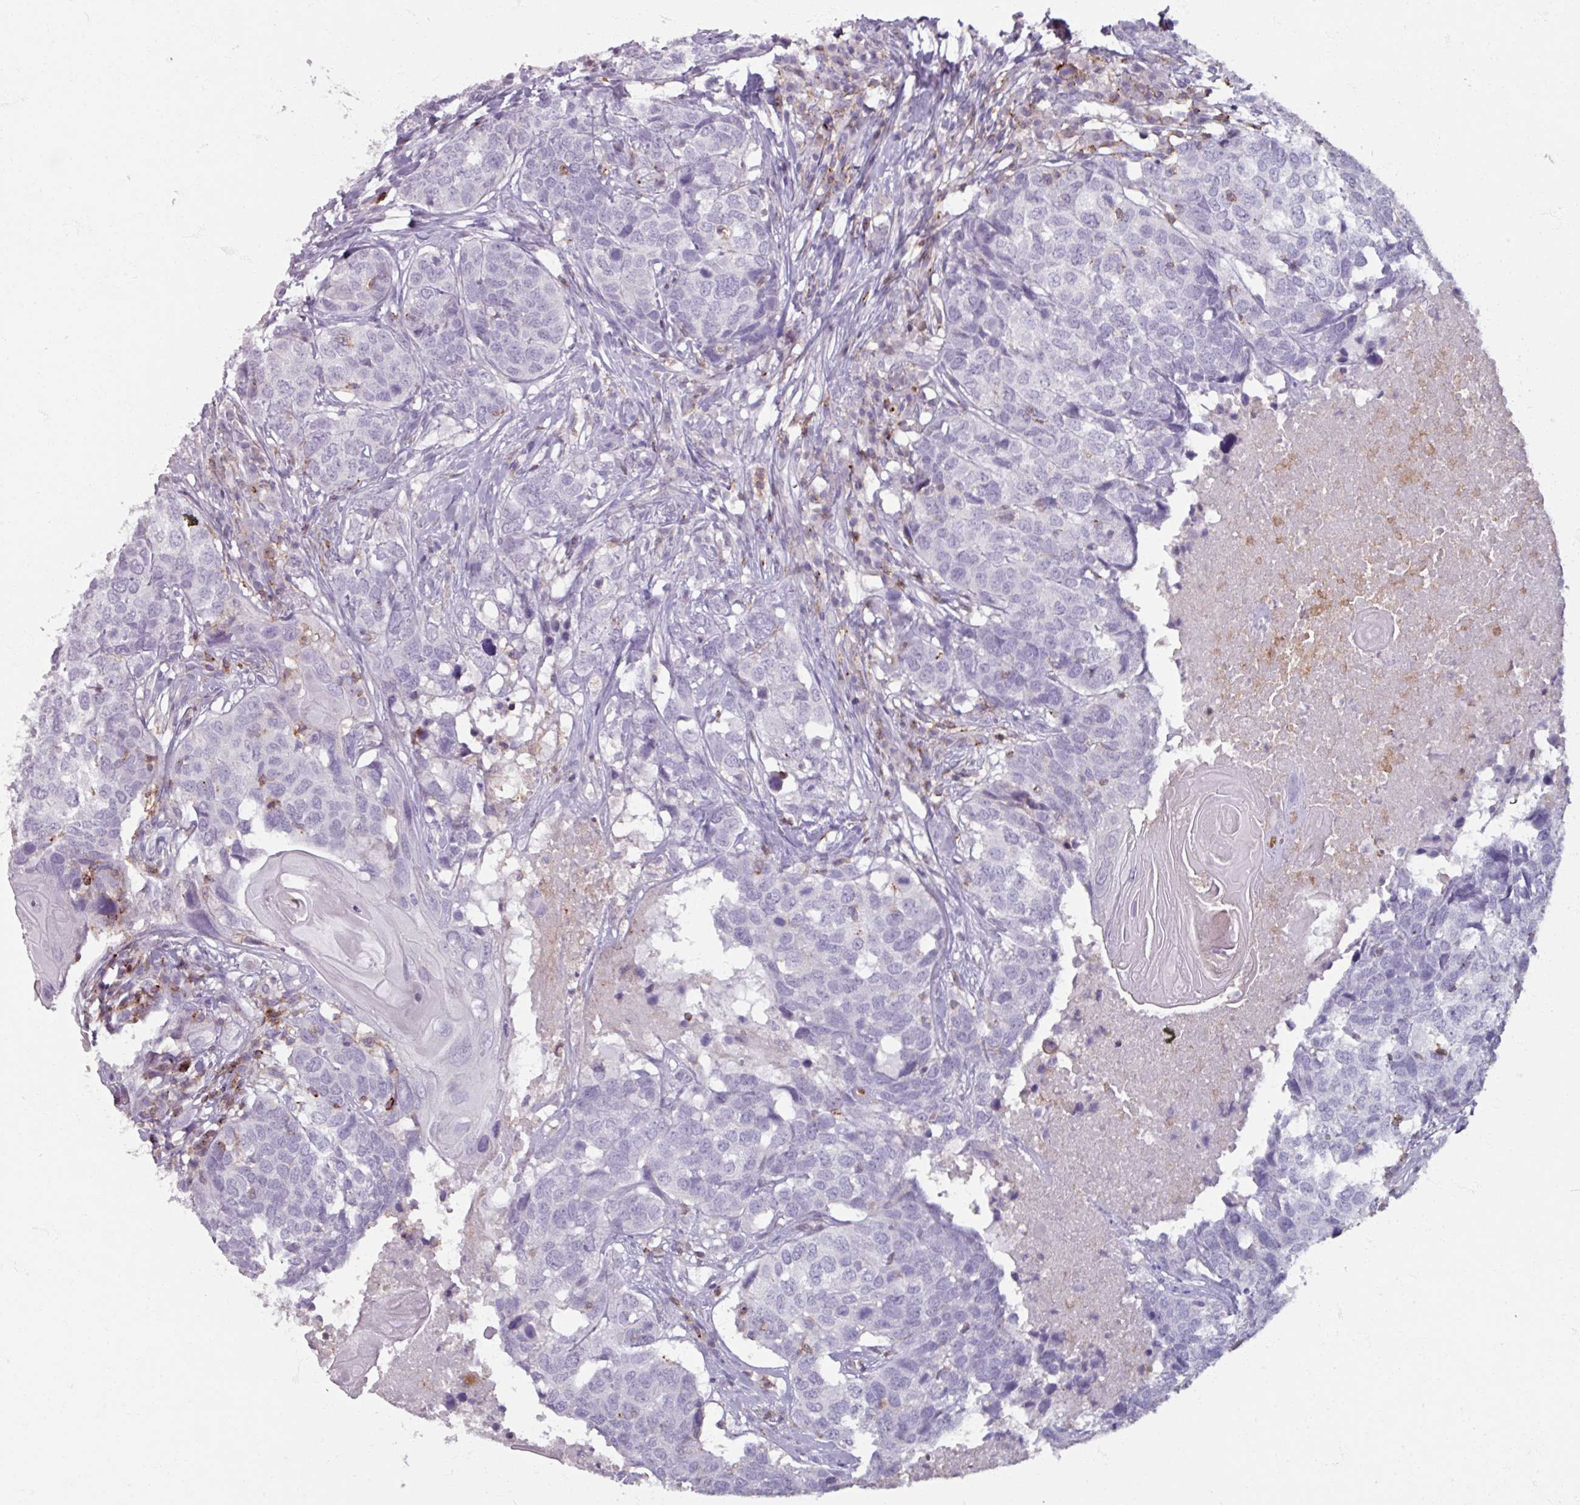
{"staining": {"intensity": "negative", "quantity": "none", "location": "none"}, "tissue": "head and neck cancer", "cell_type": "Tumor cells", "image_type": "cancer", "snomed": [{"axis": "morphology", "description": "Squamous cell carcinoma, NOS"}, {"axis": "topography", "description": "Head-Neck"}], "caption": "Protein analysis of head and neck cancer (squamous cell carcinoma) exhibits no significant positivity in tumor cells.", "gene": "PTPRC", "patient": {"sex": "male", "age": 66}}